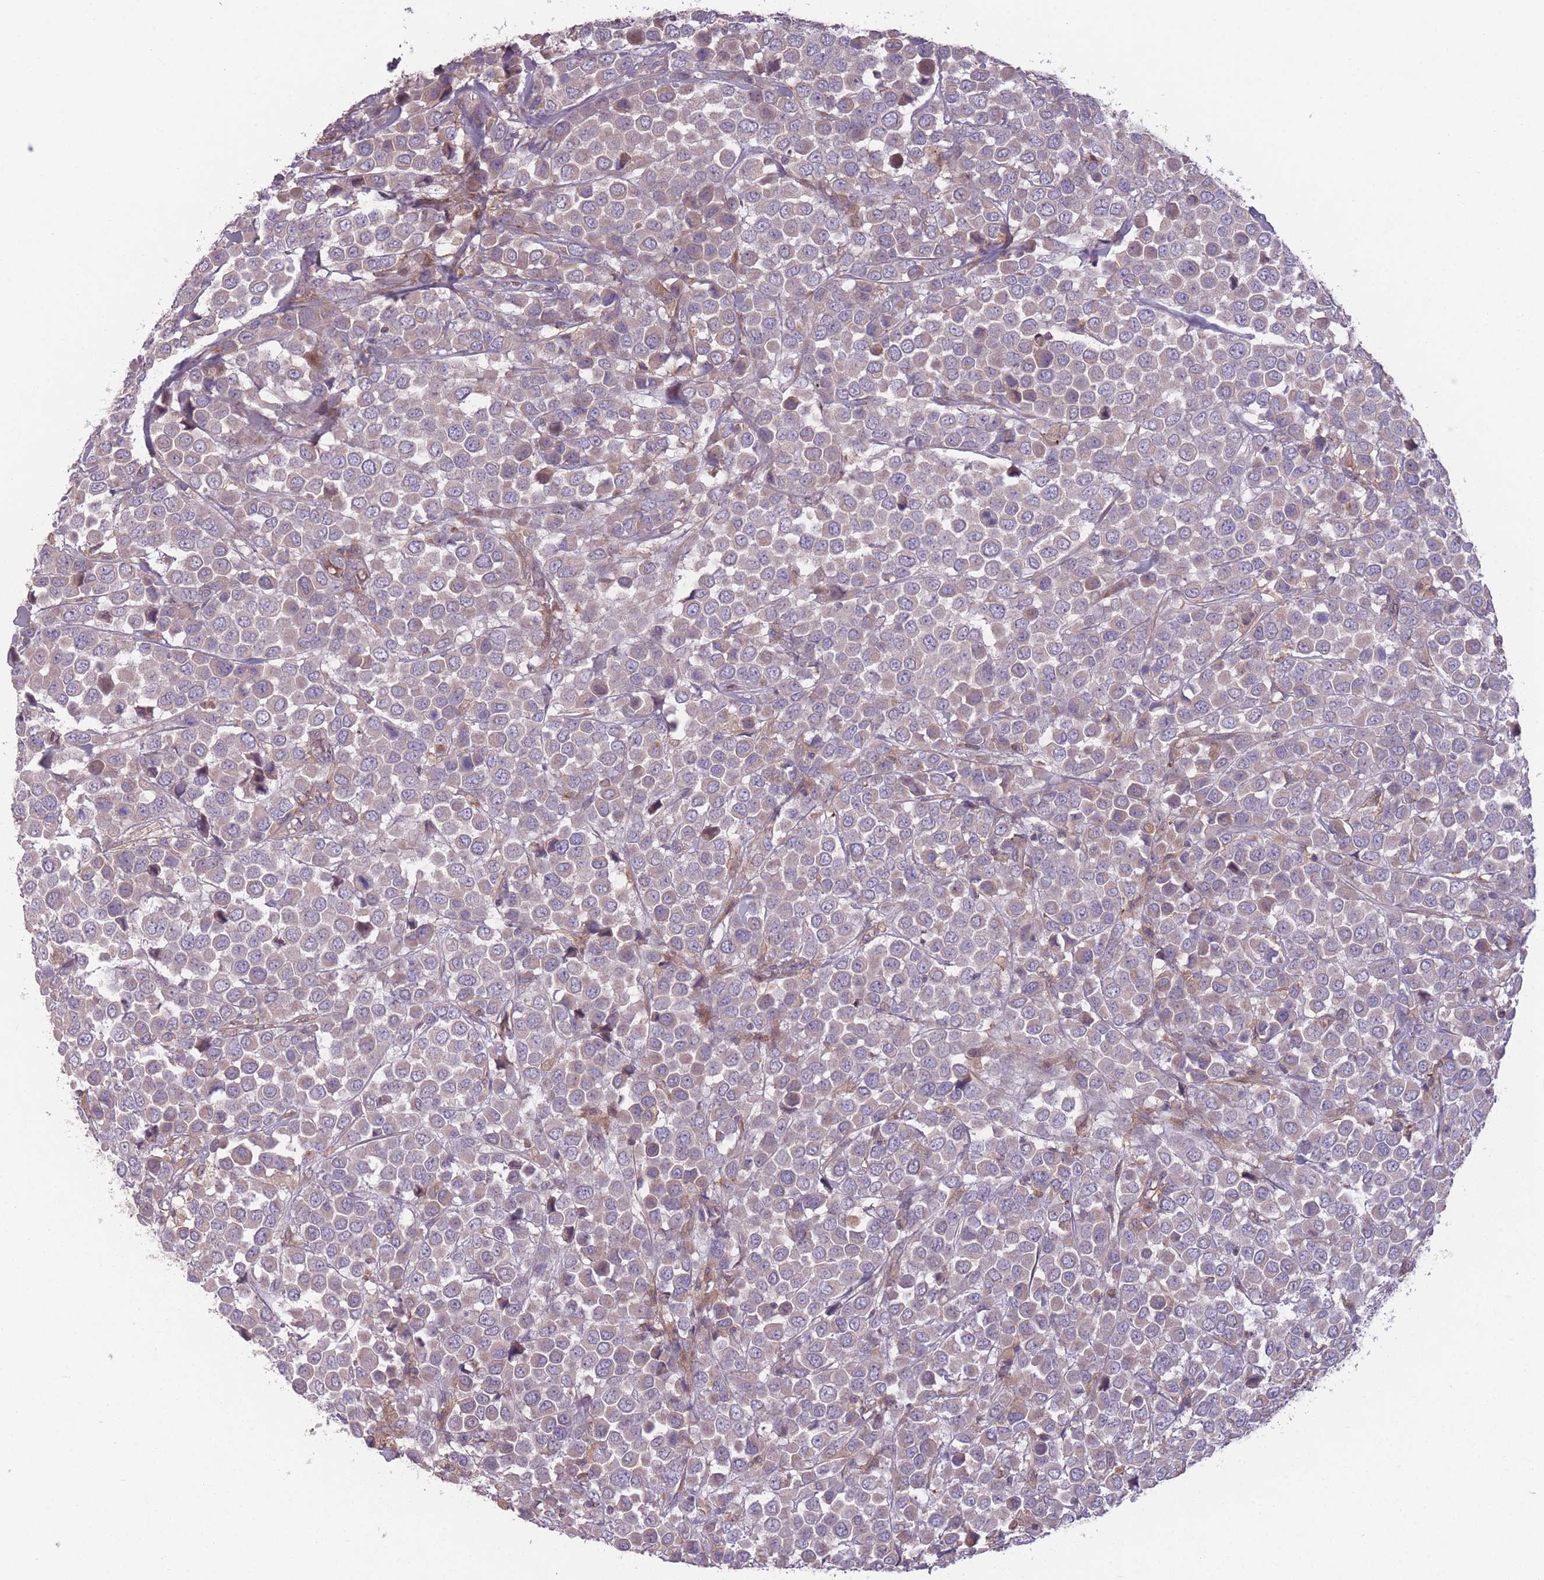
{"staining": {"intensity": "negative", "quantity": "none", "location": "none"}, "tissue": "breast cancer", "cell_type": "Tumor cells", "image_type": "cancer", "snomed": [{"axis": "morphology", "description": "Duct carcinoma"}, {"axis": "topography", "description": "Breast"}], "caption": "This image is of breast infiltrating ductal carcinoma stained with IHC to label a protein in brown with the nuclei are counter-stained blue. There is no positivity in tumor cells. (Immunohistochemistry (ihc), brightfield microscopy, high magnification).", "gene": "OR2V2", "patient": {"sex": "female", "age": 61}}